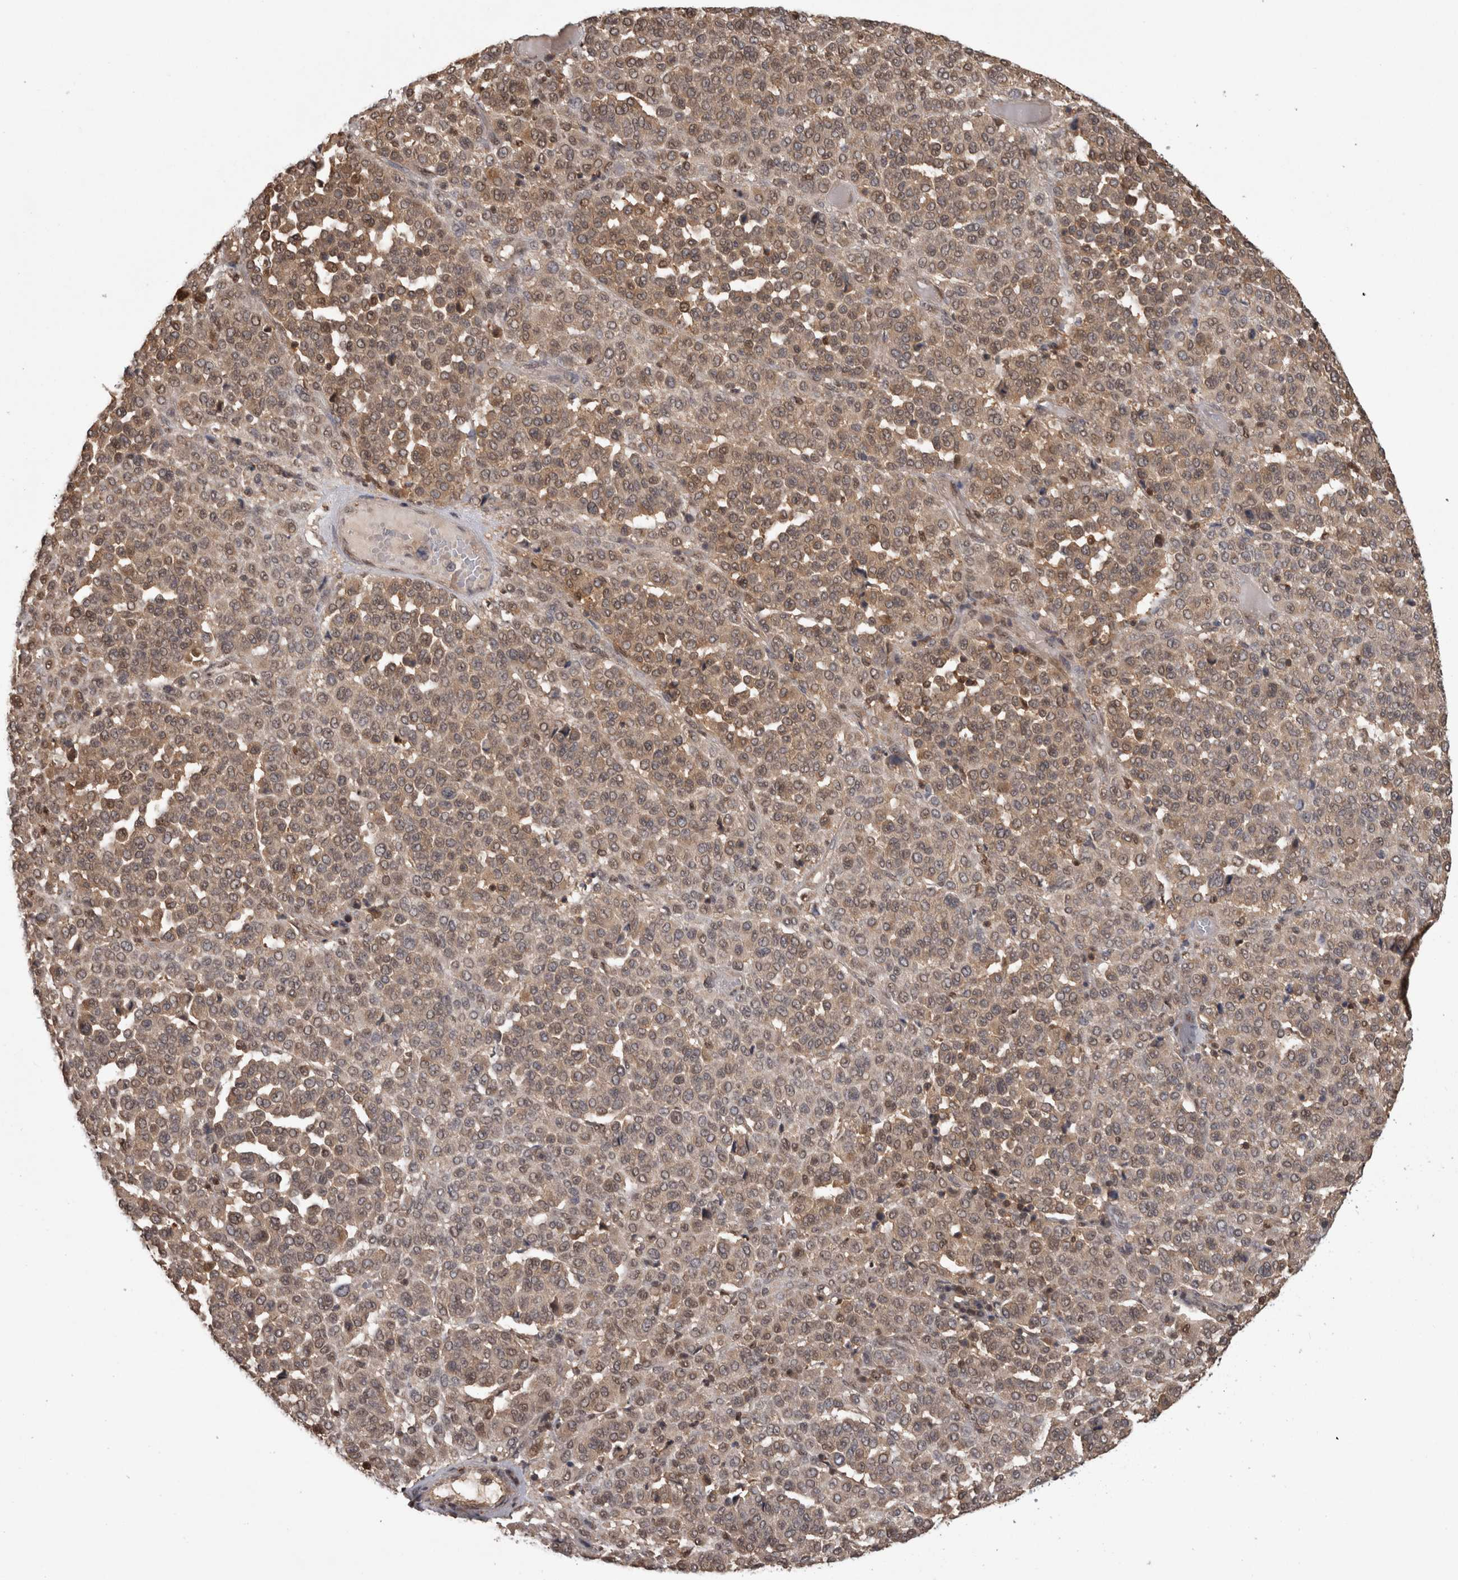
{"staining": {"intensity": "weak", "quantity": ">75%", "location": "cytoplasmic/membranous,nuclear"}, "tissue": "melanoma", "cell_type": "Tumor cells", "image_type": "cancer", "snomed": [{"axis": "morphology", "description": "Malignant melanoma, Metastatic site"}, {"axis": "topography", "description": "Pancreas"}], "caption": "The micrograph displays a brown stain indicating the presence of a protein in the cytoplasmic/membranous and nuclear of tumor cells in melanoma.", "gene": "TDRD7", "patient": {"sex": "female", "age": 30}}